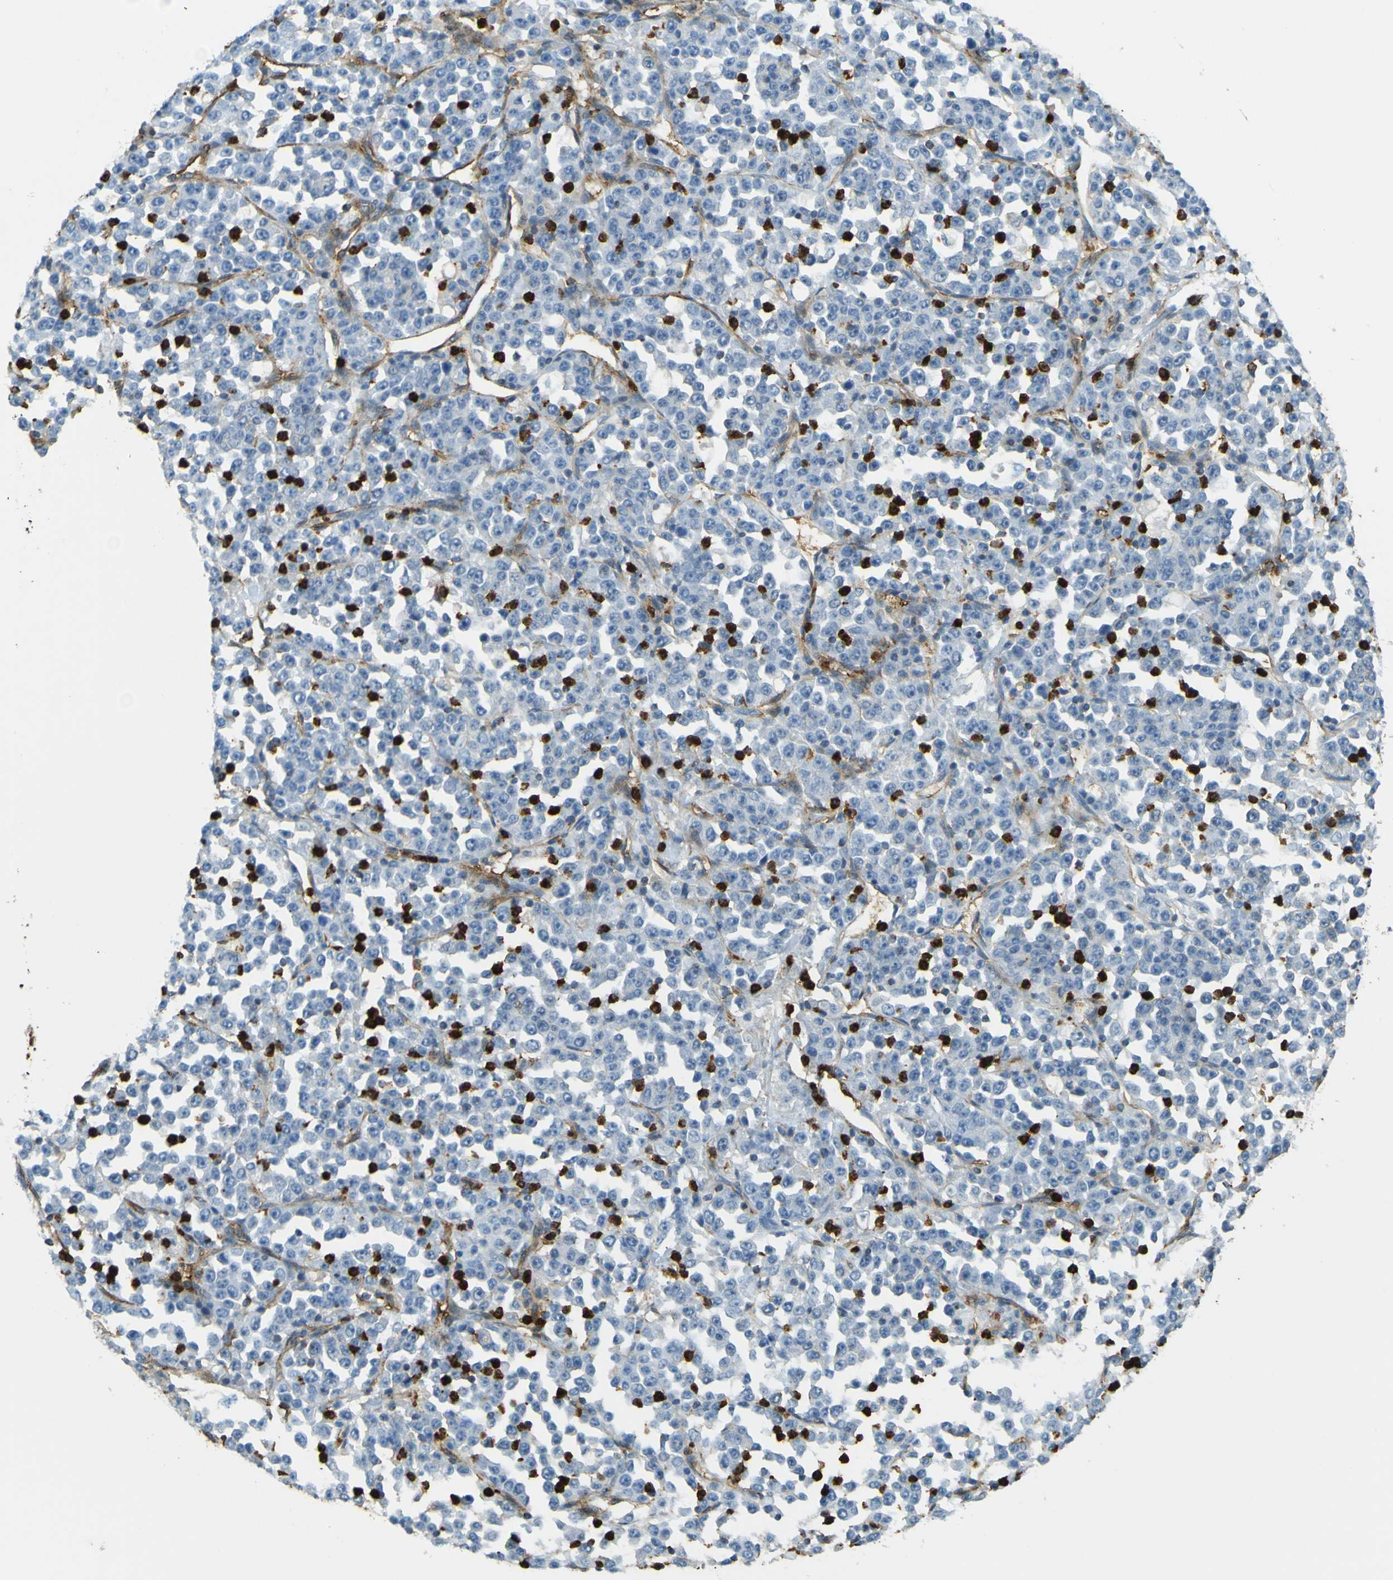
{"staining": {"intensity": "negative", "quantity": "none", "location": "none"}, "tissue": "stomach cancer", "cell_type": "Tumor cells", "image_type": "cancer", "snomed": [{"axis": "morphology", "description": "Normal tissue, NOS"}, {"axis": "morphology", "description": "Adenocarcinoma, NOS"}, {"axis": "topography", "description": "Stomach, upper"}, {"axis": "topography", "description": "Stomach"}], "caption": "An image of stomach adenocarcinoma stained for a protein exhibits no brown staining in tumor cells.", "gene": "PLXDC1", "patient": {"sex": "male", "age": 59}}